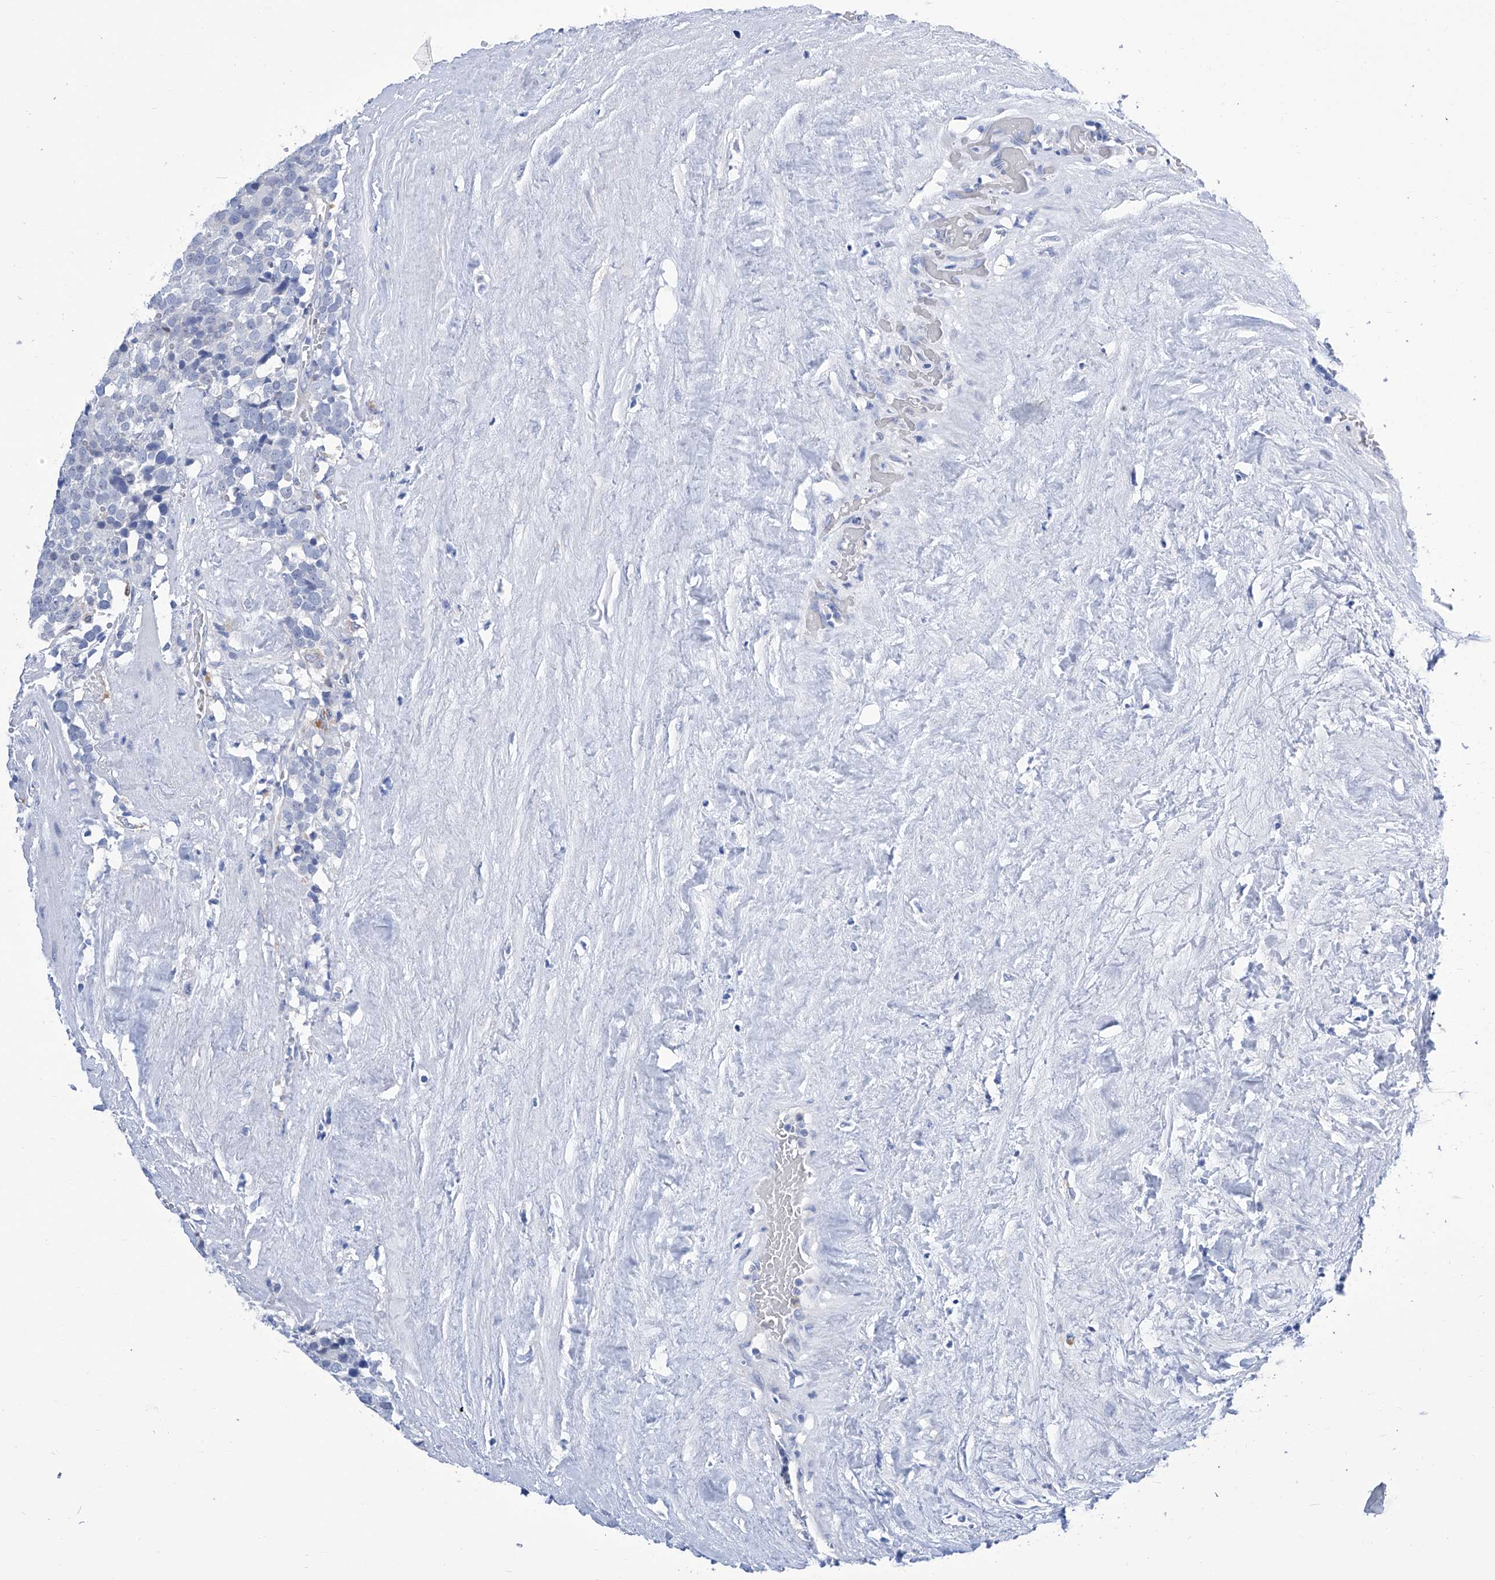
{"staining": {"intensity": "negative", "quantity": "none", "location": "none"}, "tissue": "testis cancer", "cell_type": "Tumor cells", "image_type": "cancer", "snomed": [{"axis": "morphology", "description": "Seminoma, NOS"}, {"axis": "topography", "description": "Testis"}], "caption": "IHC photomicrograph of neoplastic tissue: seminoma (testis) stained with DAB displays no significant protein staining in tumor cells. (DAB immunohistochemistry, high magnification).", "gene": "IMPA2", "patient": {"sex": "male", "age": 71}}